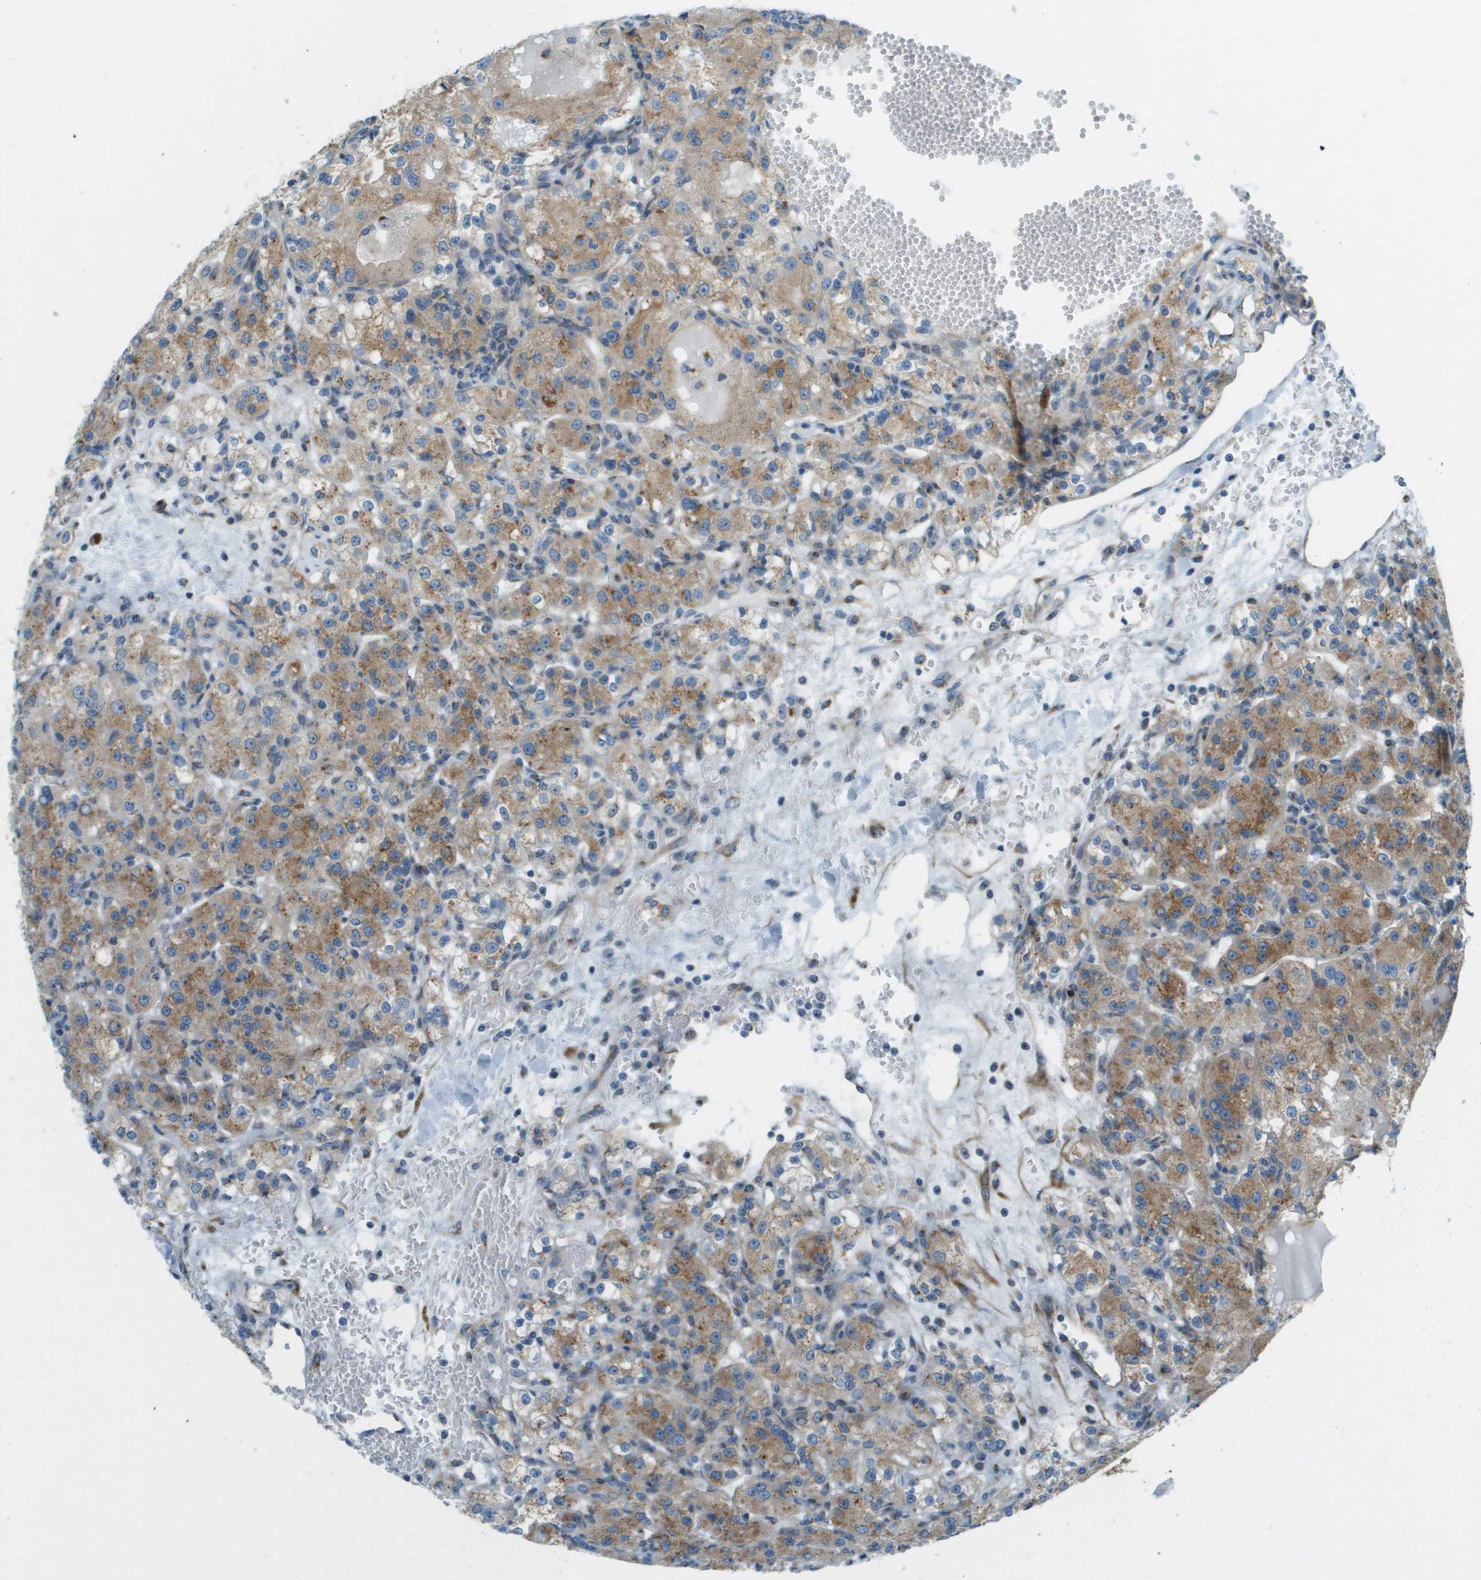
{"staining": {"intensity": "moderate", "quantity": ">75%", "location": "cytoplasmic/membranous"}, "tissue": "renal cancer", "cell_type": "Tumor cells", "image_type": "cancer", "snomed": [{"axis": "morphology", "description": "Normal tissue, NOS"}, {"axis": "morphology", "description": "Adenocarcinoma, NOS"}, {"axis": "topography", "description": "Kidney"}], "caption": "Brown immunohistochemical staining in renal cancer displays moderate cytoplasmic/membranous staining in about >75% of tumor cells. (DAB IHC, brown staining for protein, blue staining for nuclei).", "gene": "ACBD3", "patient": {"sex": "male", "age": 61}}